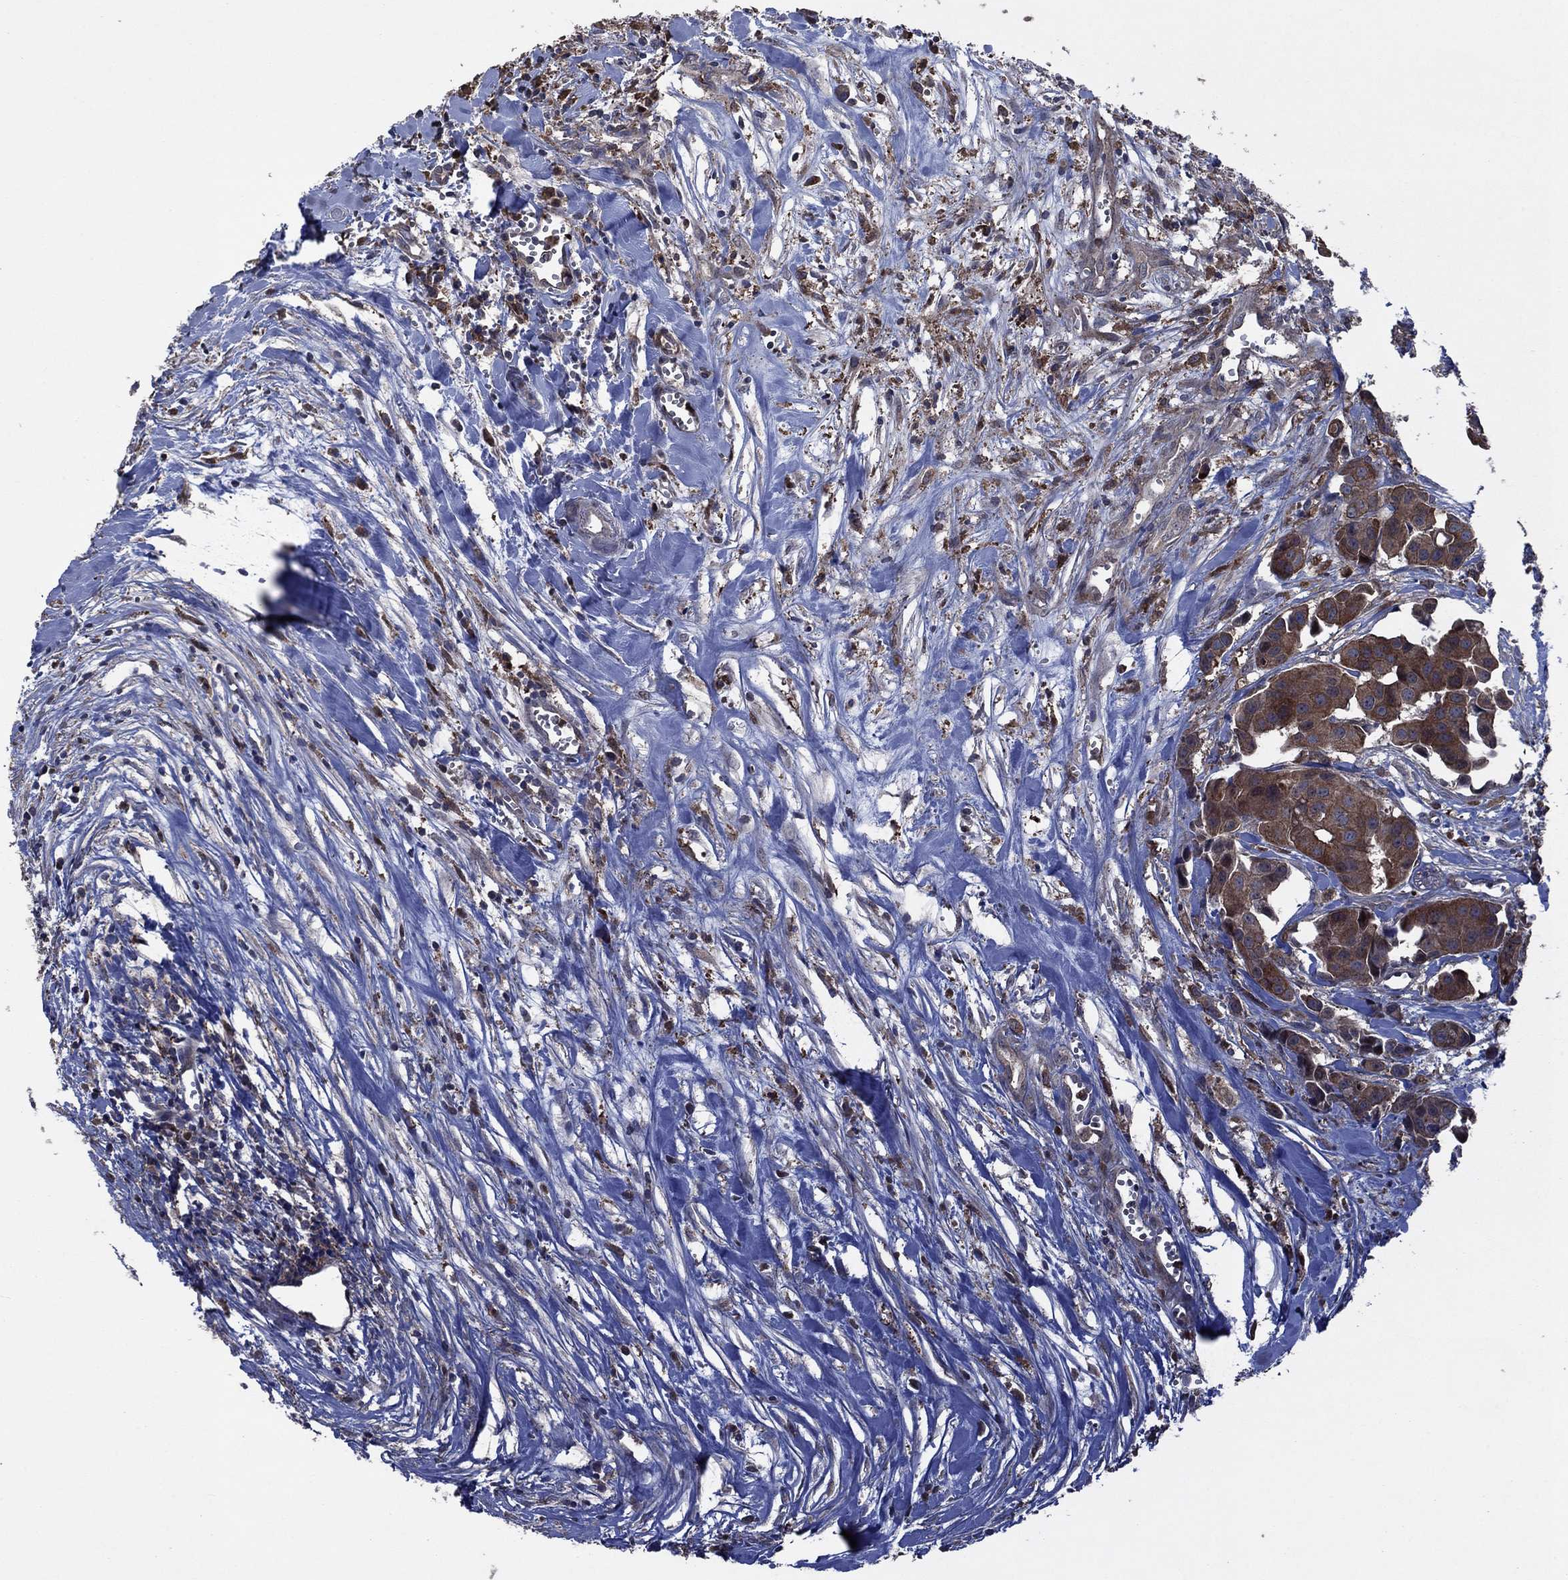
{"staining": {"intensity": "strong", "quantity": "25%-75%", "location": "cytoplasmic/membranous"}, "tissue": "head and neck cancer", "cell_type": "Tumor cells", "image_type": "cancer", "snomed": [{"axis": "morphology", "description": "Adenocarcinoma, NOS"}, {"axis": "topography", "description": "Head-Neck"}], "caption": "Protein staining by immunohistochemistry exhibits strong cytoplasmic/membranous positivity in about 25%-75% of tumor cells in head and neck cancer (adenocarcinoma). The staining was performed using DAB to visualize the protein expression in brown, while the nuclei were stained in blue with hematoxylin (Magnification: 20x).", "gene": "MEA1", "patient": {"sex": "male", "age": 76}}